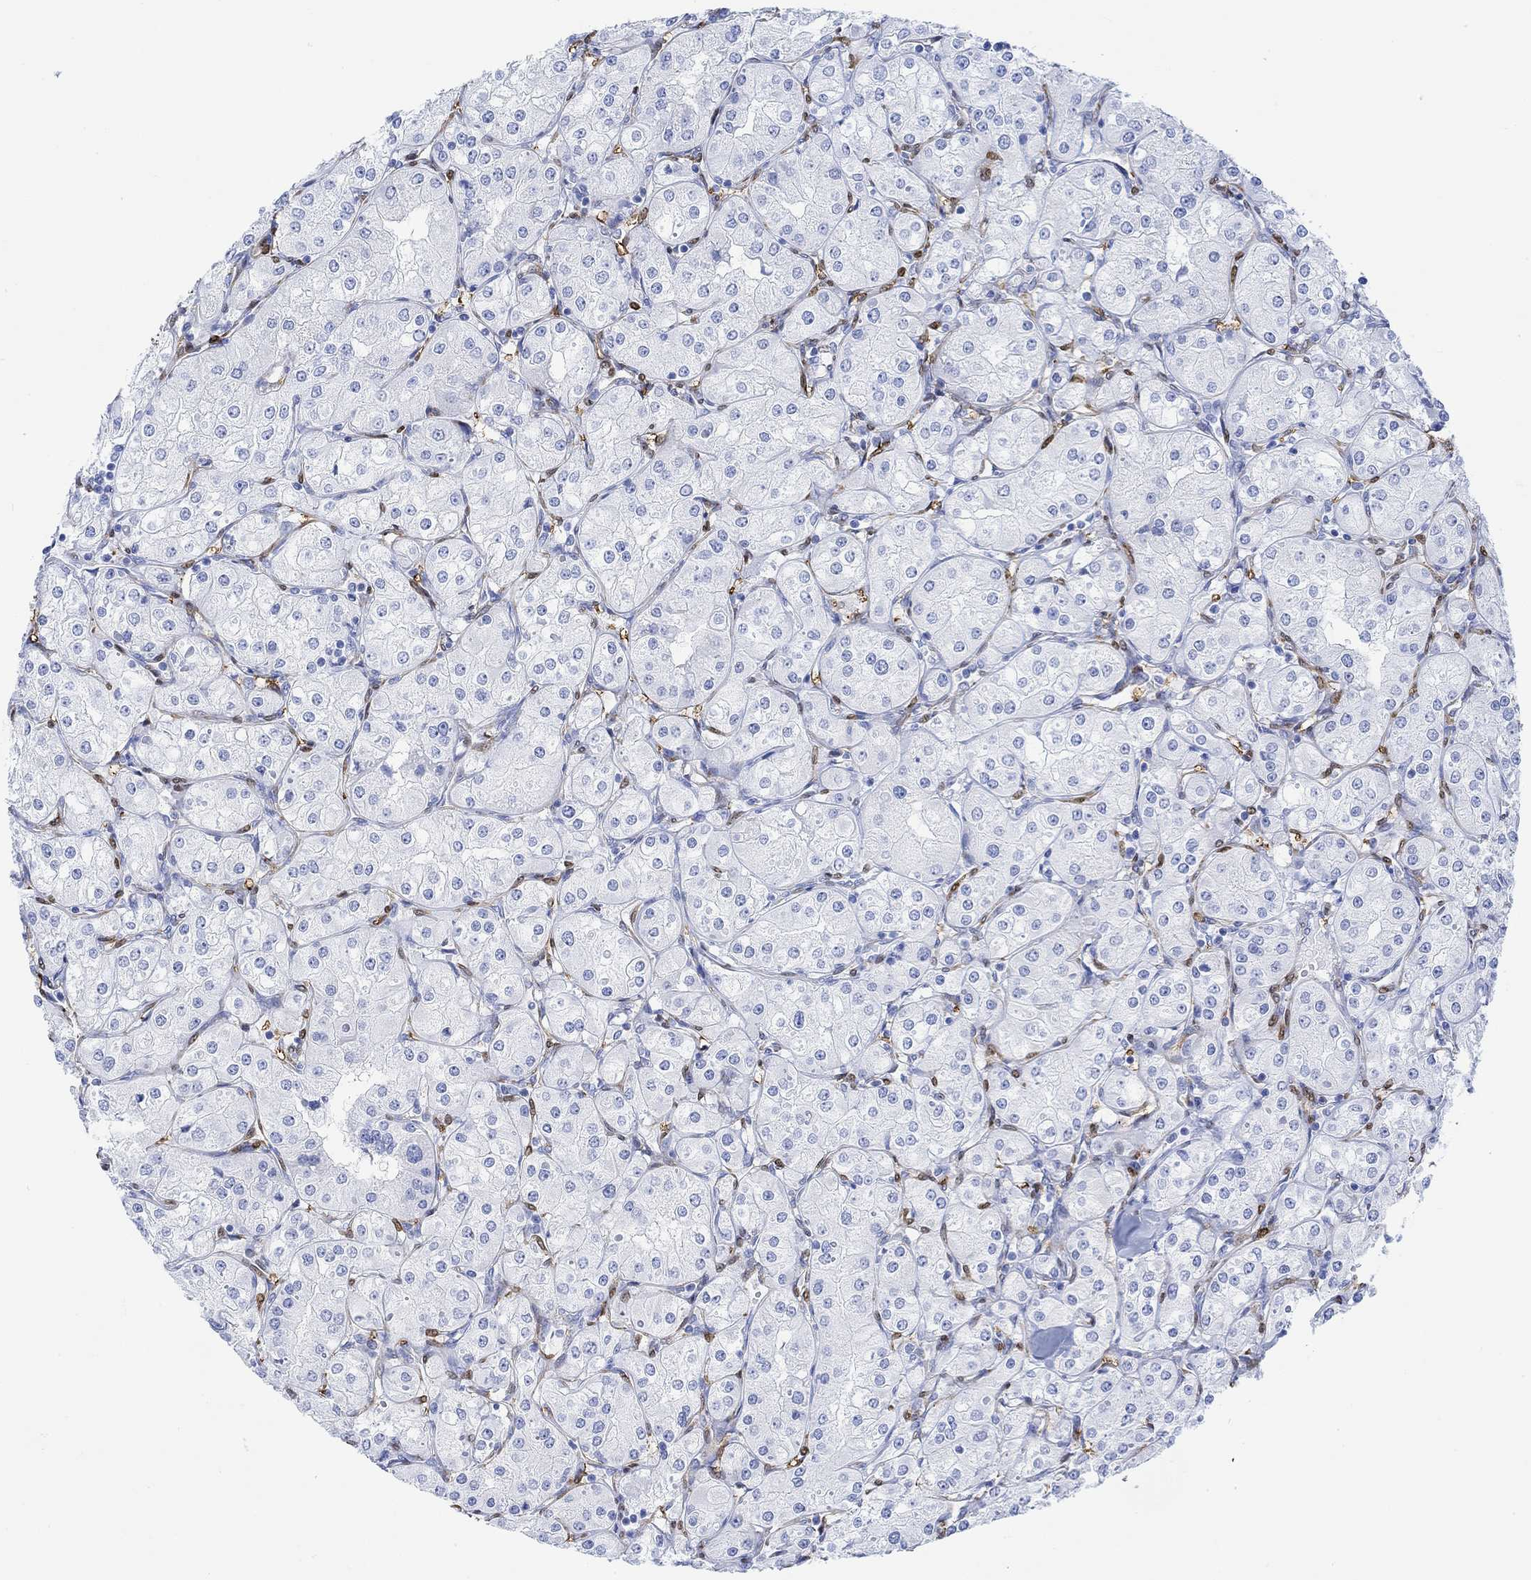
{"staining": {"intensity": "negative", "quantity": "none", "location": "none"}, "tissue": "renal cancer", "cell_type": "Tumor cells", "image_type": "cancer", "snomed": [{"axis": "morphology", "description": "Adenocarcinoma, NOS"}, {"axis": "topography", "description": "Kidney"}], "caption": "An image of adenocarcinoma (renal) stained for a protein displays no brown staining in tumor cells.", "gene": "TPPP3", "patient": {"sex": "male", "age": 77}}